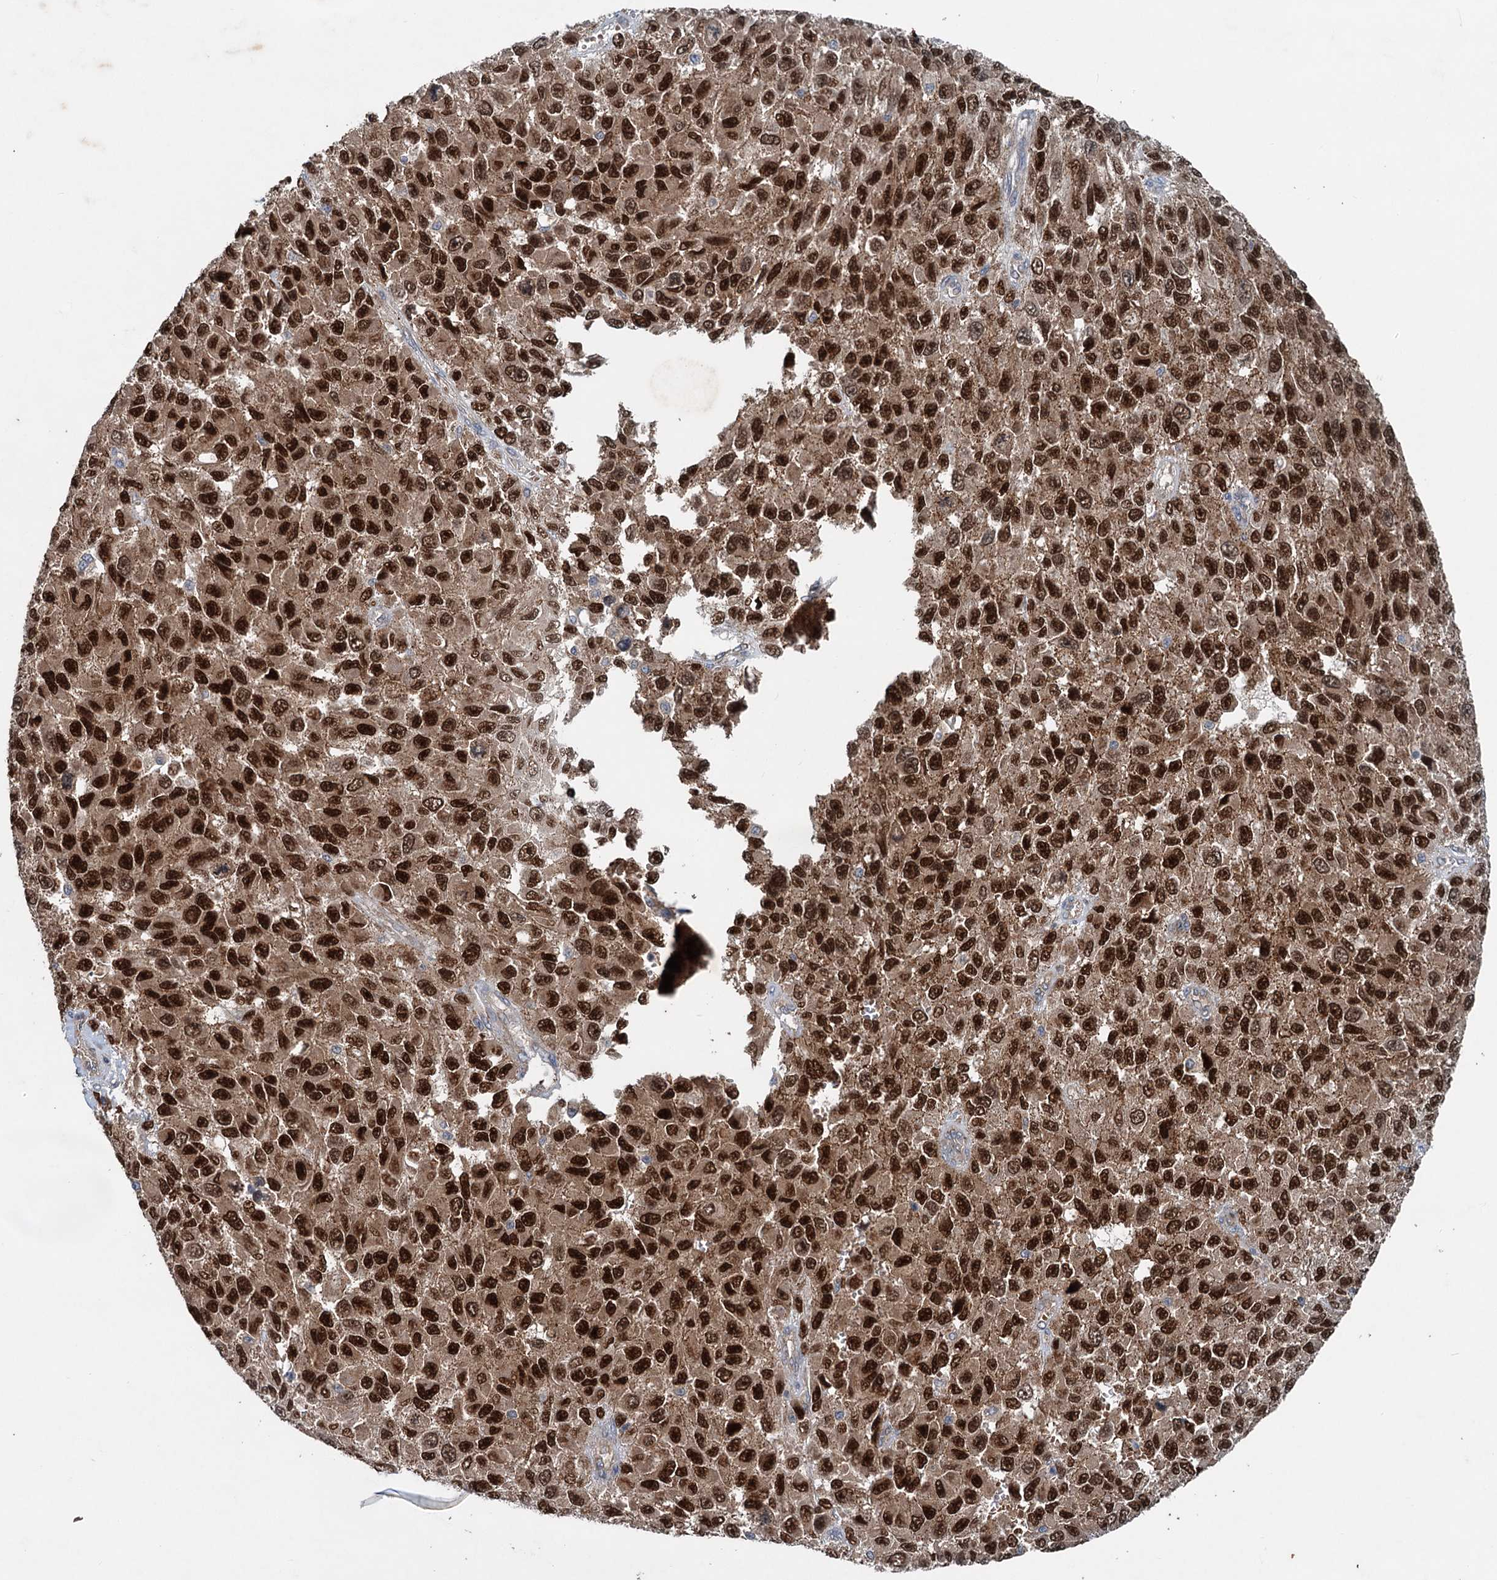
{"staining": {"intensity": "strong", "quantity": ">75%", "location": "cytoplasmic/membranous,nuclear"}, "tissue": "melanoma", "cell_type": "Tumor cells", "image_type": "cancer", "snomed": [{"axis": "morphology", "description": "Normal tissue, NOS"}, {"axis": "morphology", "description": "Malignant melanoma, NOS"}, {"axis": "topography", "description": "Skin"}], "caption": "Immunohistochemistry of human melanoma reveals high levels of strong cytoplasmic/membranous and nuclear staining in about >75% of tumor cells.", "gene": "N4BP2L2", "patient": {"sex": "female", "age": 96}}